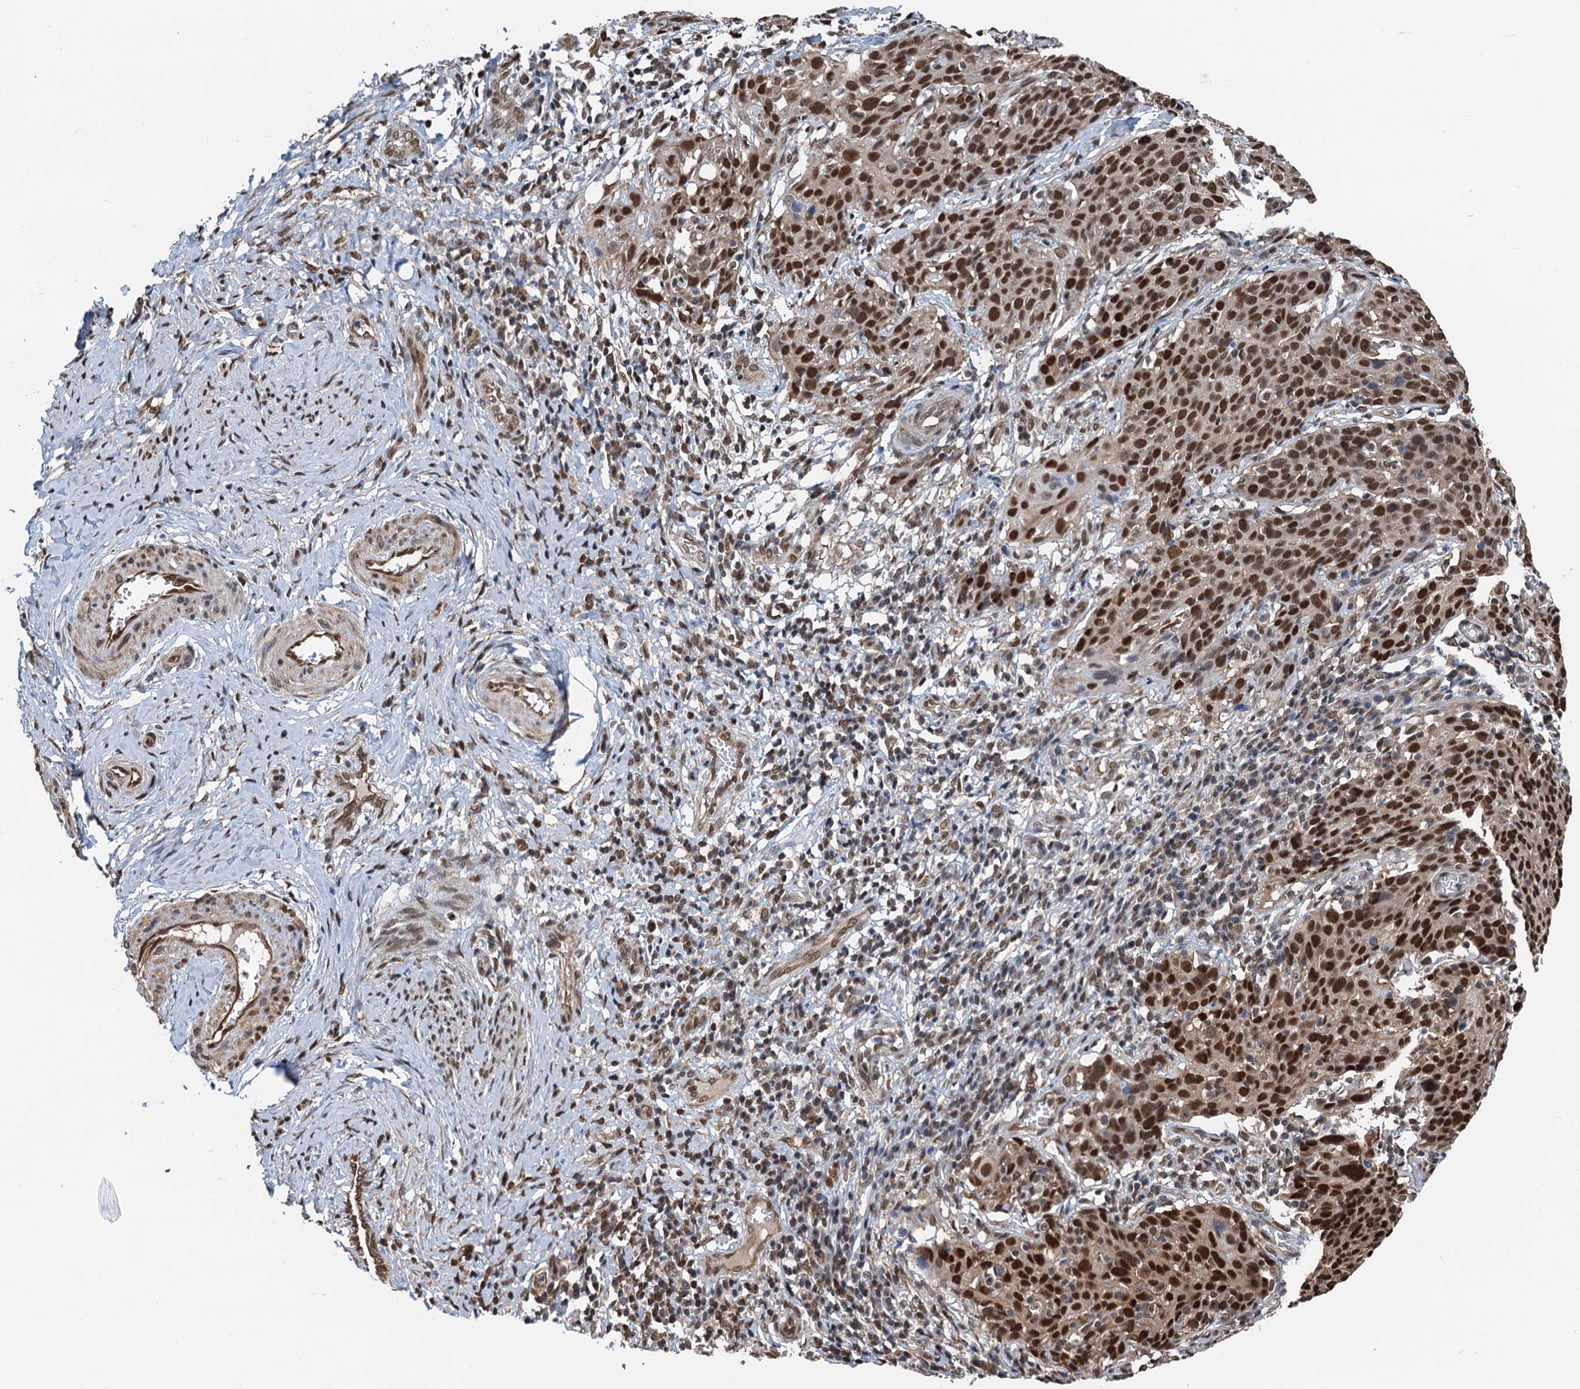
{"staining": {"intensity": "strong", "quantity": ">75%", "location": "nuclear"}, "tissue": "cervical cancer", "cell_type": "Tumor cells", "image_type": "cancer", "snomed": [{"axis": "morphology", "description": "Squamous cell carcinoma, NOS"}, {"axis": "topography", "description": "Cervix"}], "caption": "Immunohistochemistry staining of squamous cell carcinoma (cervical), which reveals high levels of strong nuclear positivity in about >75% of tumor cells indicating strong nuclear protein expression. The staining was performed using DAB (3,3'-diaminobenzidine) (brown) for protein detection and nuclei were counterstained in hematoxylin (blue).", "gene": "CFDP1", "patient": {"sex": "female", "age": 50}}